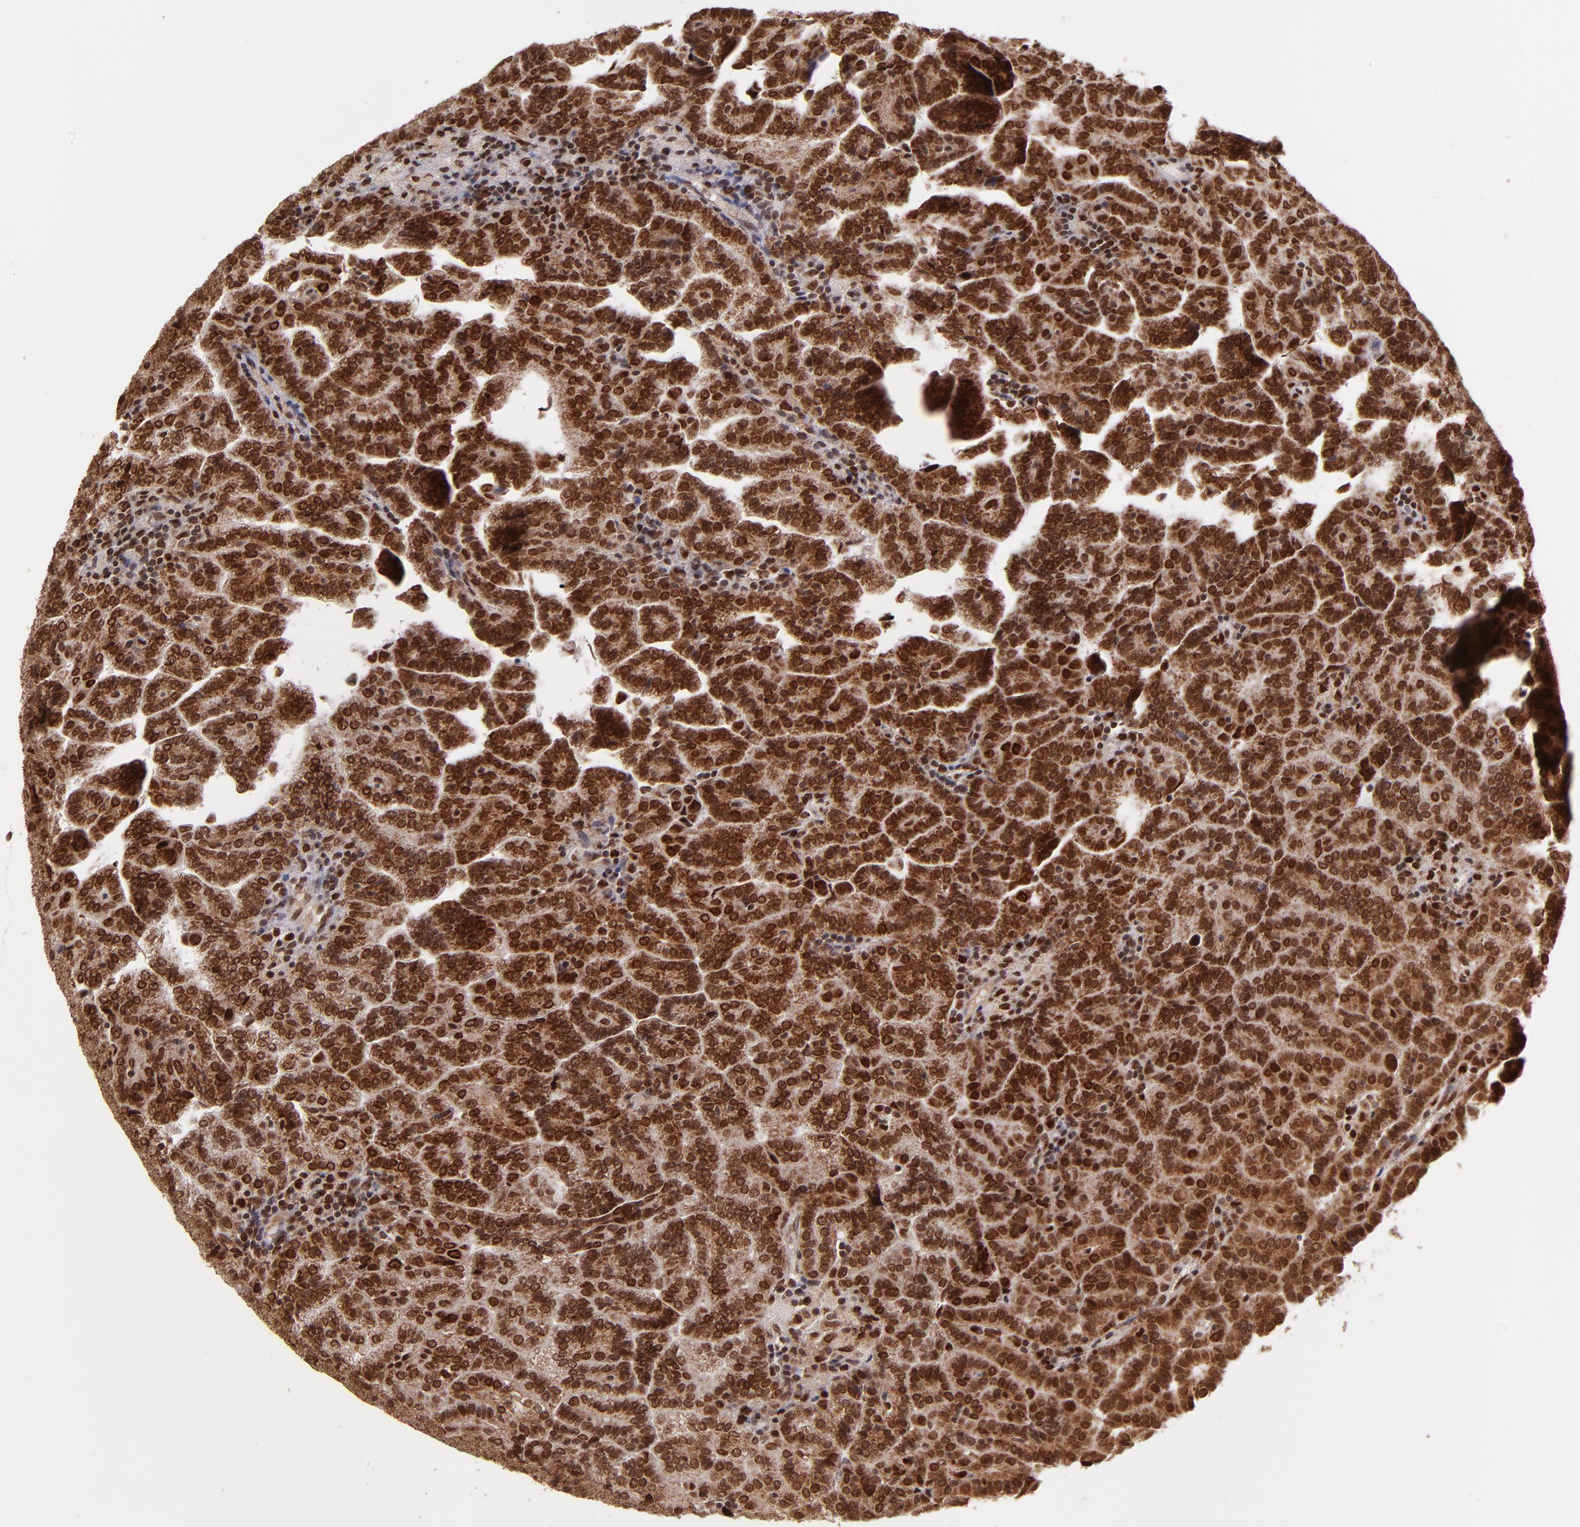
{"staining": {"intensity": "strong", "quantity": ">75%", "location": "cytoplasmic/membranous,nuclear"}, "tissue": "renal cancer", "cell_type": "Tumor cells", "image_type": "cancer", "snomed": [{"axis": "morphology", "description": "Adenocarcinoma, NOS"}, {"axis": "topography", "description": "Kidney"}], "caption": "Adenocarcinoma (renal) stained for a protein displays strong cytoplasmic/membranous and nuclear positivity in tumor cells.", "gene": "TOP1MT", "patient": {"sex": "male", "age": 61}}